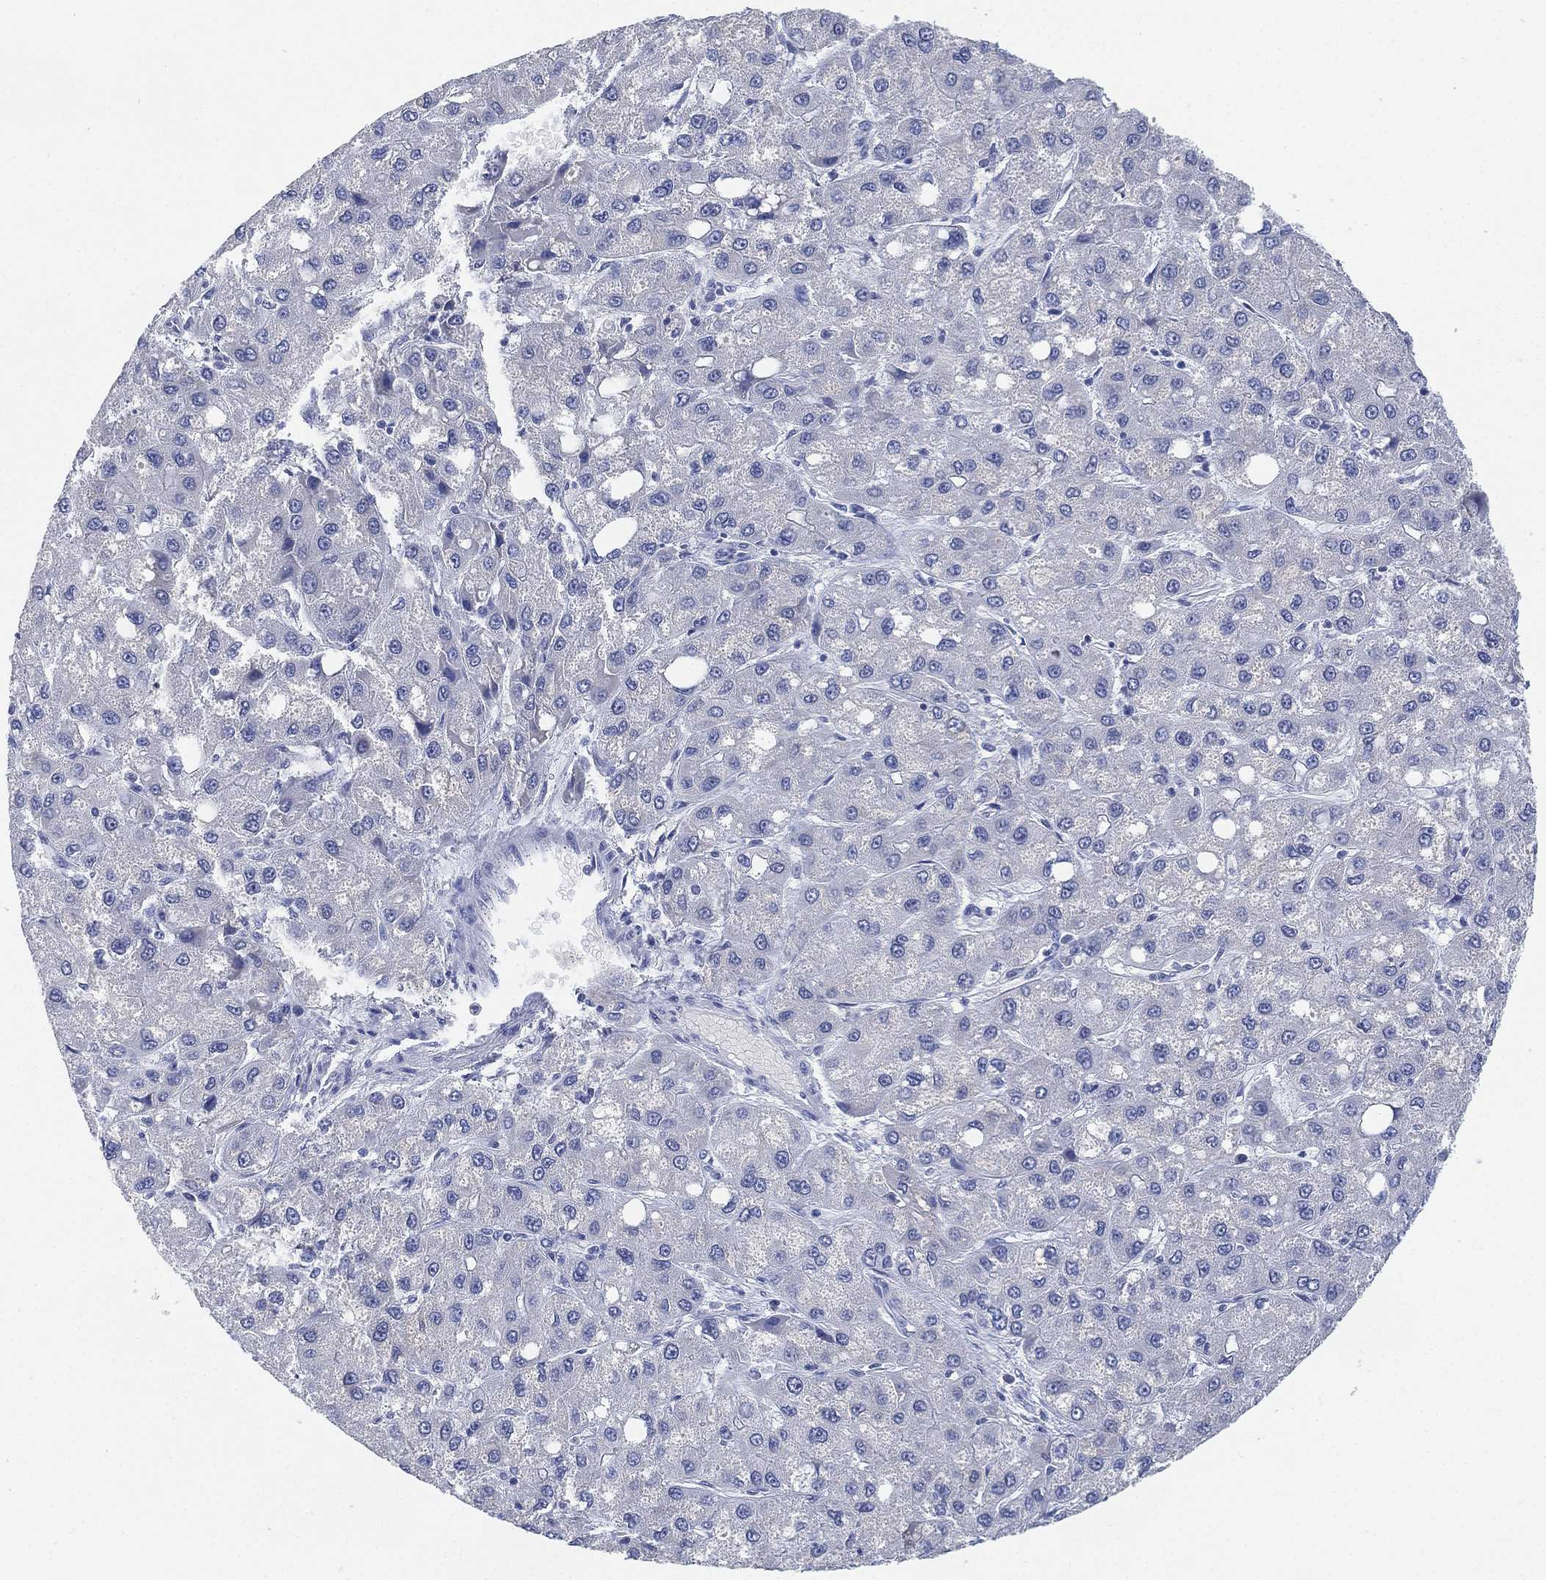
{"staining": {"intensity": "negative", "quantity": "none", "location": "none"}, "tissue": "liver cancer", "cell_type": "Tumor cells", "image_type": "cancer", "snomed": [{"axis": "morphology", "description": "Carcinoma, Hepatocellular, NOS"}, {"axis": "topography", "description": "Liver"}], "caption": "This is a histopathology image of immunohistochemistry (IHC) staining of liver cancer (hepatocellular carcinoma), which shows no staining in tumor cells.", "gene": "IYD", "patient": {"sex": "male", "age": 73}}